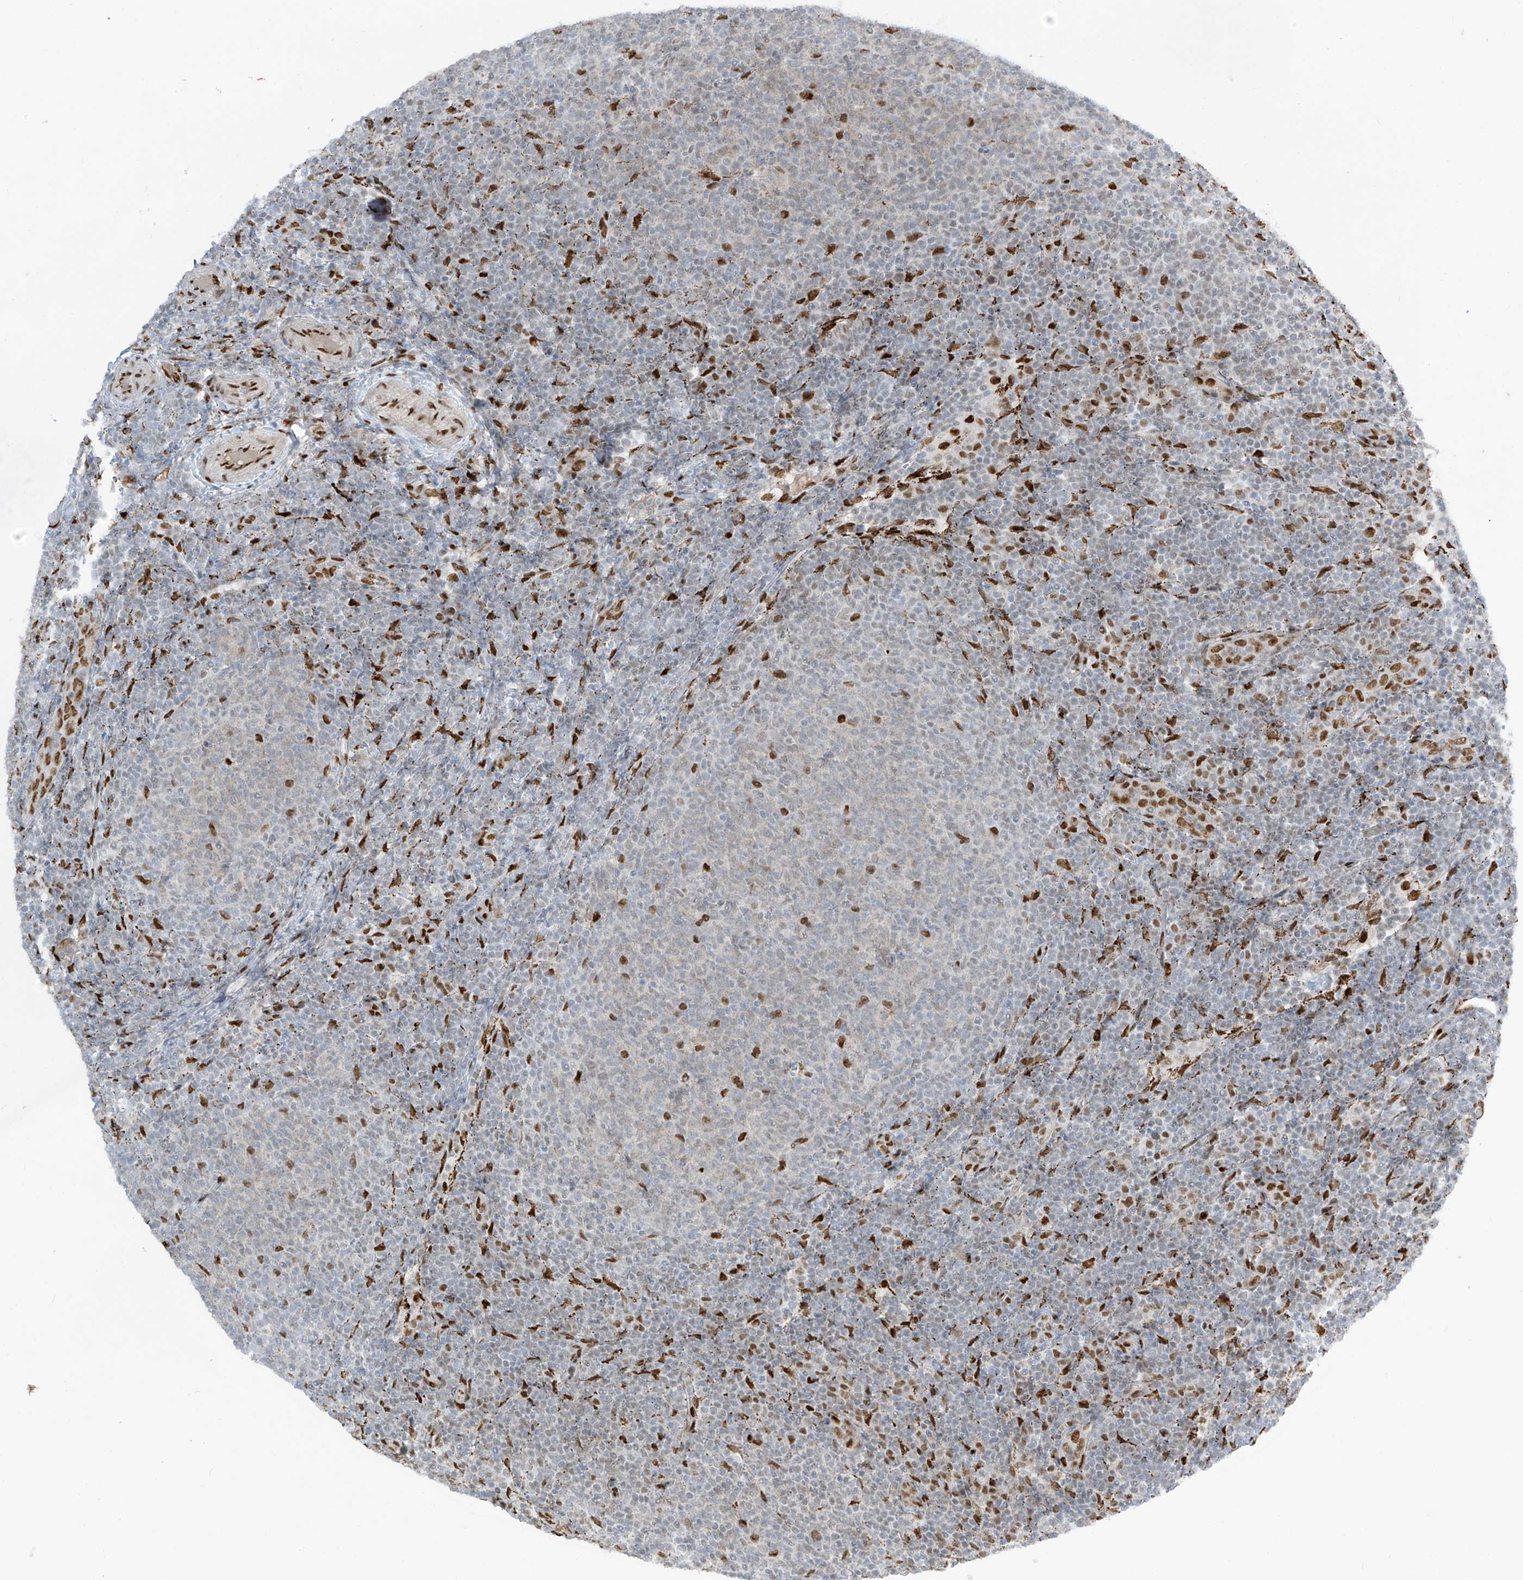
{"staining": {"intensity": "negative", "quantity": "none", "location": "none"}, "tissue": "lymphoma", "cell_type": "Tumor cells", "image_type": "cancer", "snomed": [{"axis": "morphology", "description": "Malignant lymphoma, non-Hodgkin's type, Low grade"}, {"axis": "topography", "description": "Lymph node"}], "caption": "There is no significant expression in tumor cells of low-grade malignant lymphoma, non-Hodgkin's type.", "gene": "PM20D2", "patient": {"sex": "male", "age": 66}}